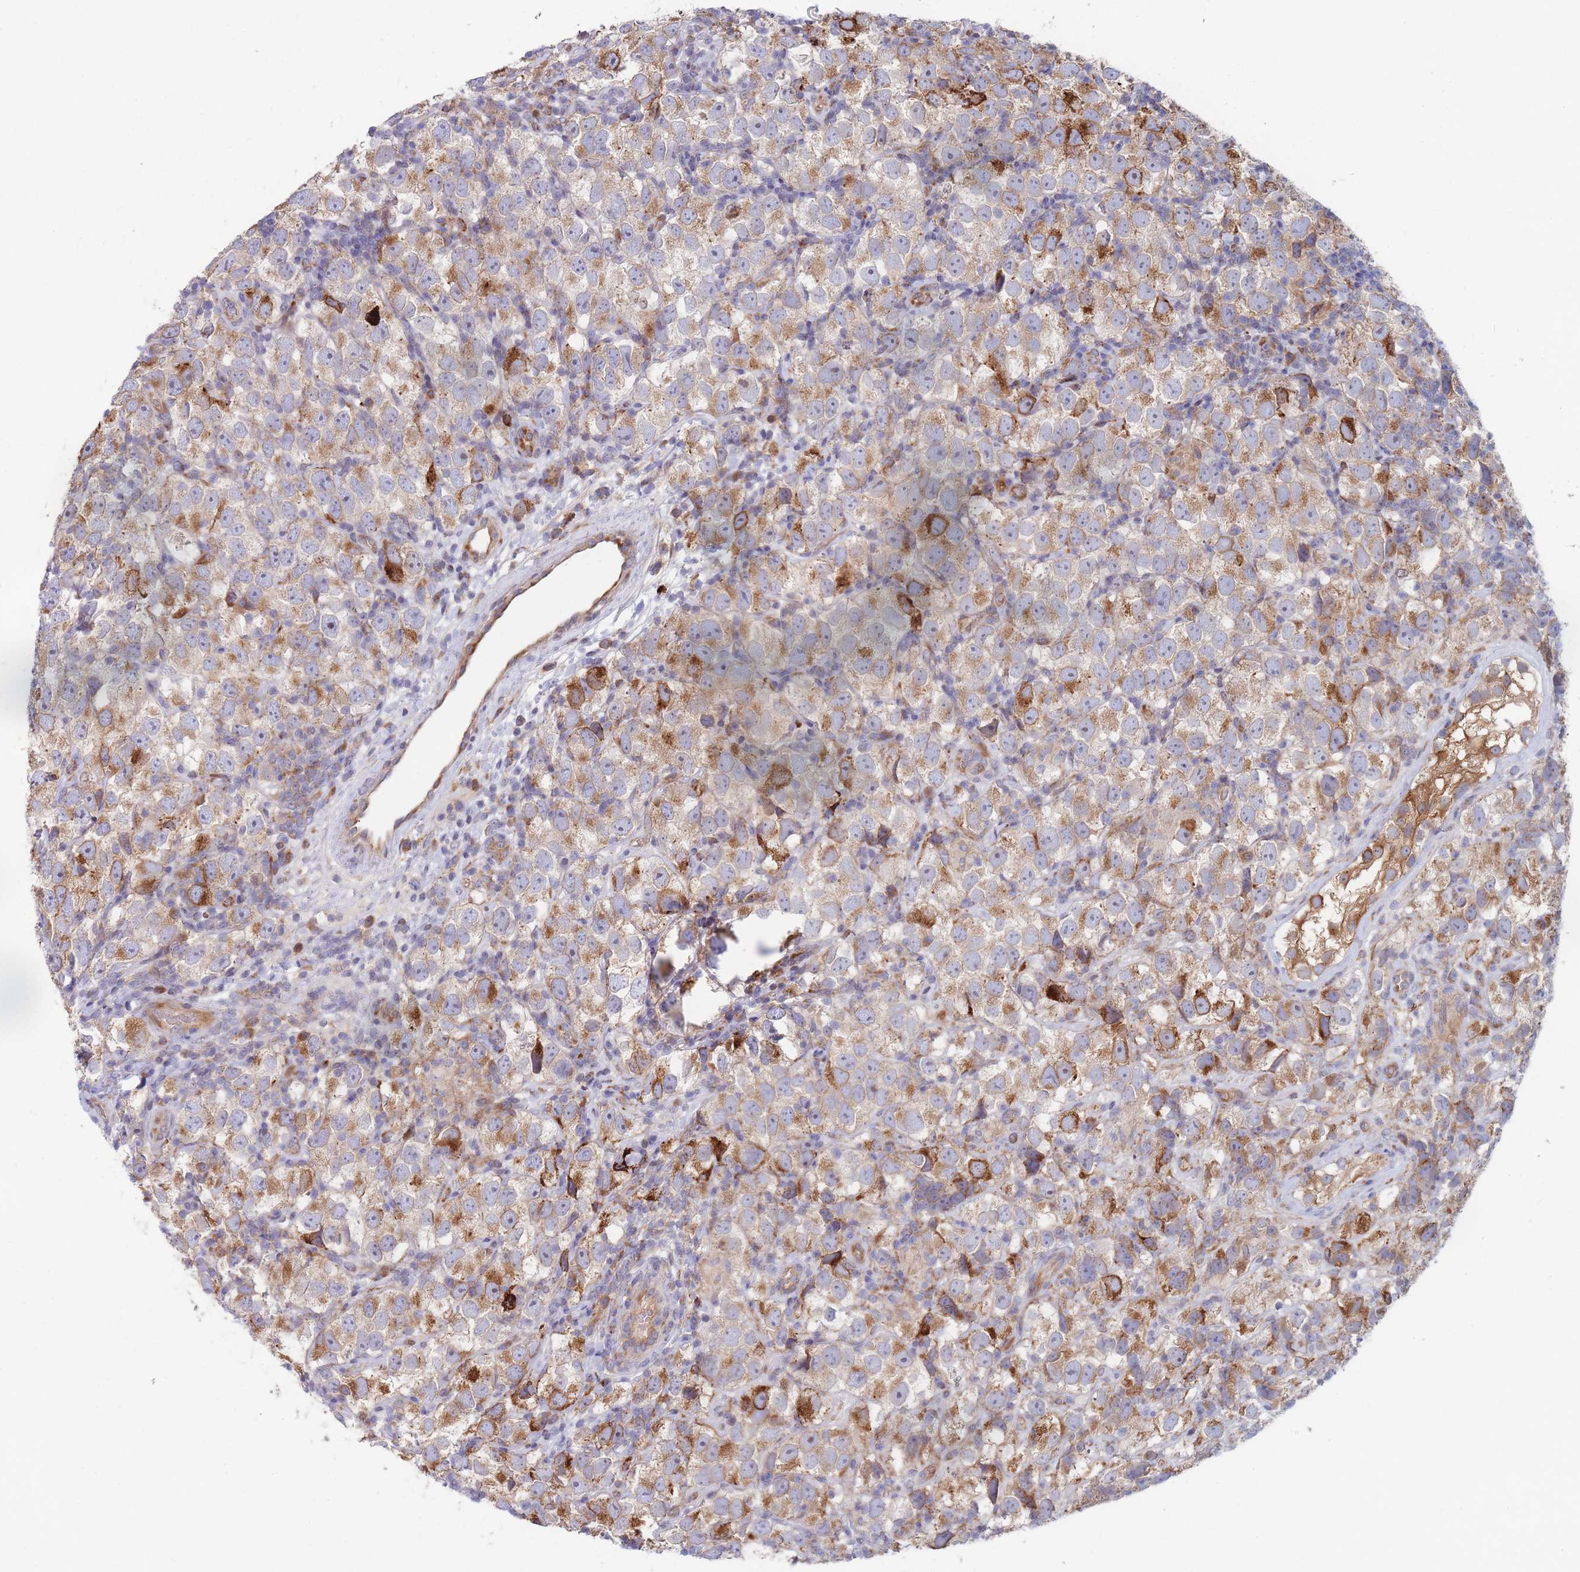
{"staining": {"intensity": "moderate", "quantity": ">75%", "location": "cytoplasmic/membranous"}, "tissue": "testis cancer", "cell_type": "Tumor cells", "image_type": "cancer", "snomed": [{"axis": "morphology", "description": "Seminoma, NOS"}, {"axis": "topography", "description": "Testis"}], "caption": "Seminoma (testis) stained with a protein marker demonstrates moderate staining in tumor cells.", "gene": "TMEM131L", "patient": {"sex": "male", "age": 26}}